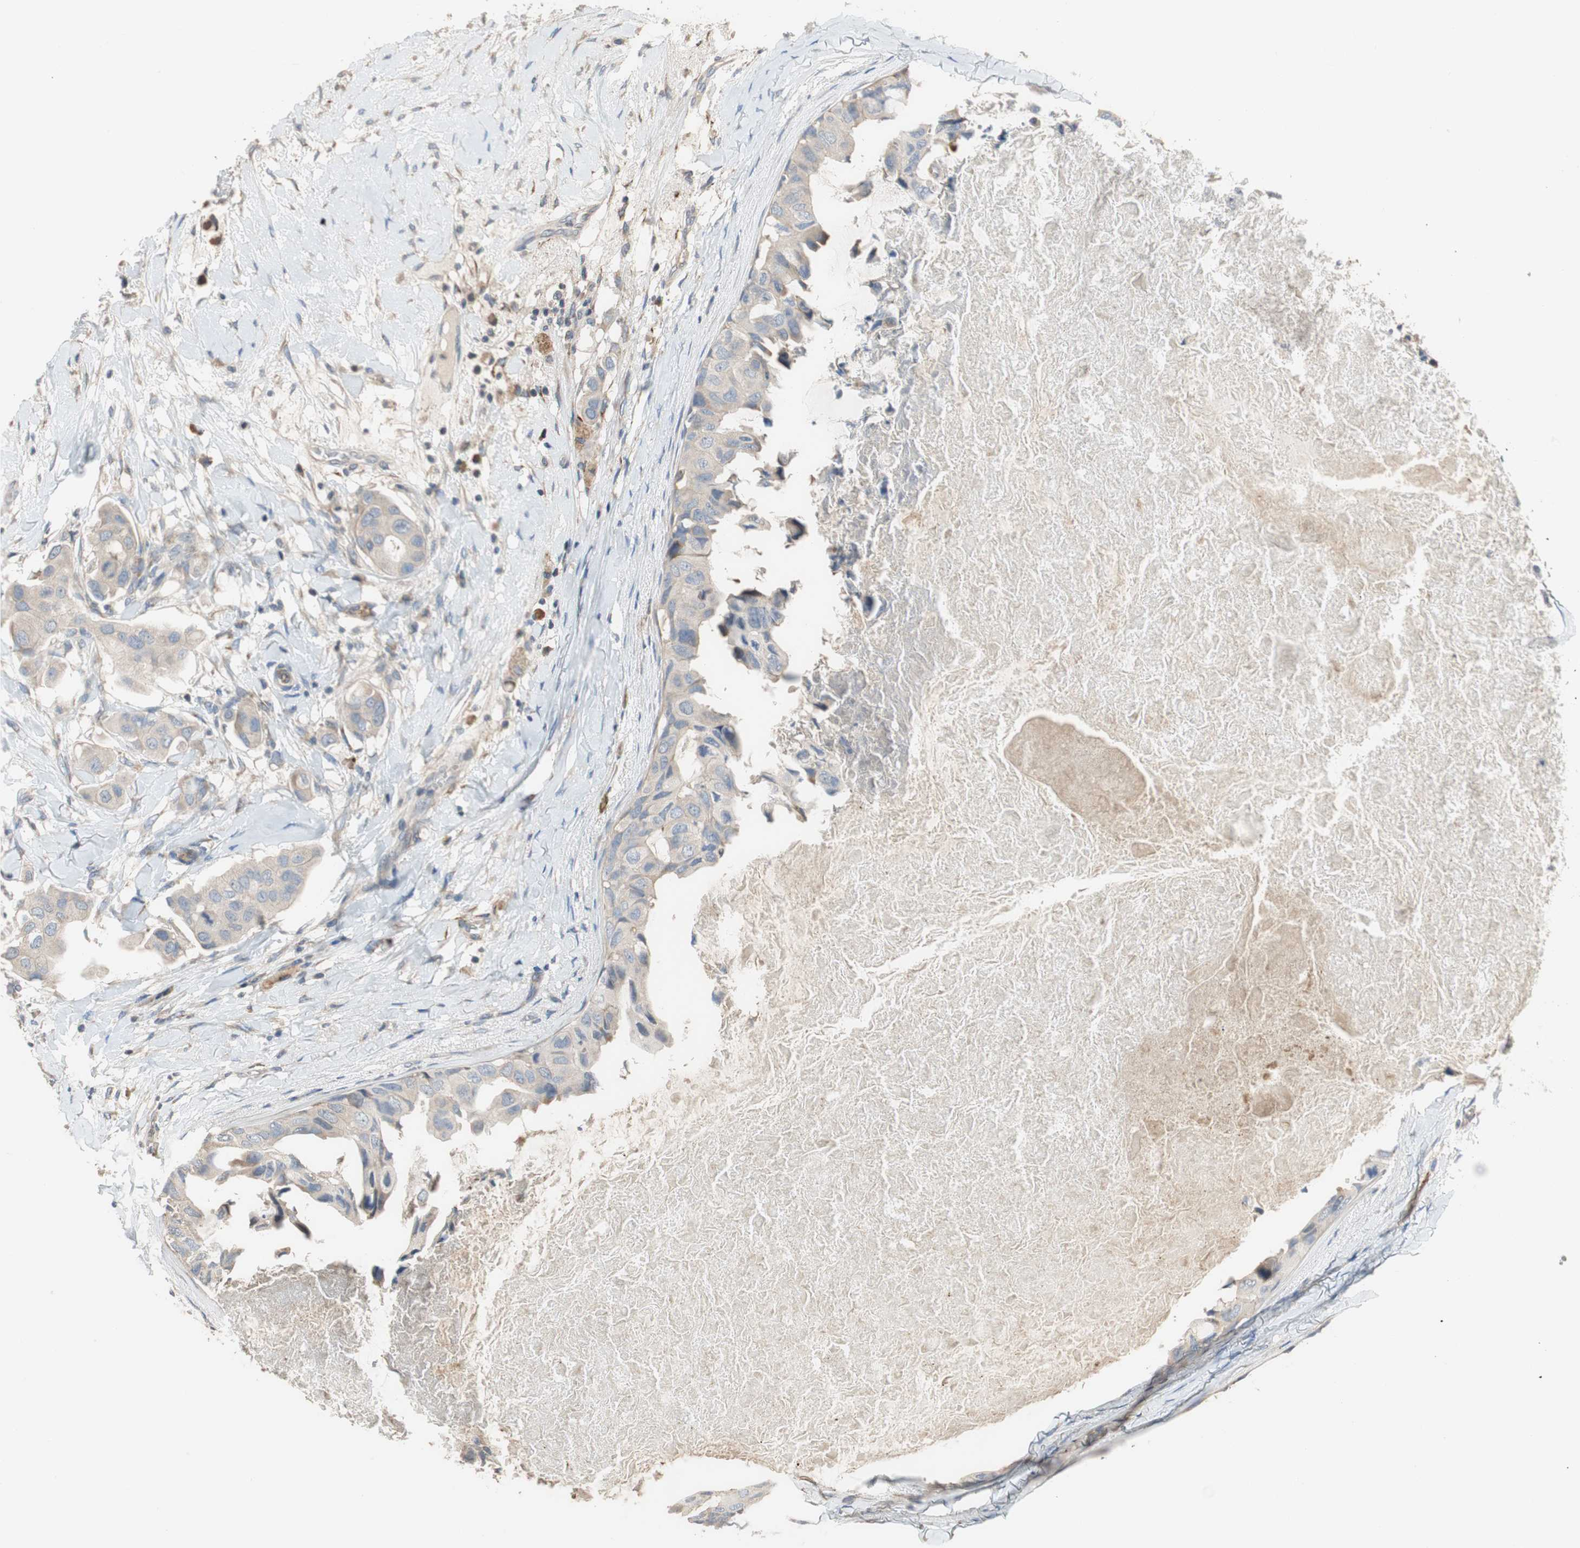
{"staining": {"intensity": "negative", "quantity": "none", "location": "none"}, "tissue": "breast cancer", "cell_type": "Tumor cells", "image_type": "cancer", "snomed": [{"axis": "morphology", "description": "Duct carcinoma"}, {"axis": "topography", "description": "Breast"}], "caption": "A micrograph of breast cancer stained for a protein shows no brown staining in tumor cells.", "gene": "ALPL", "patient": {"sex": "female", "age": 40}}